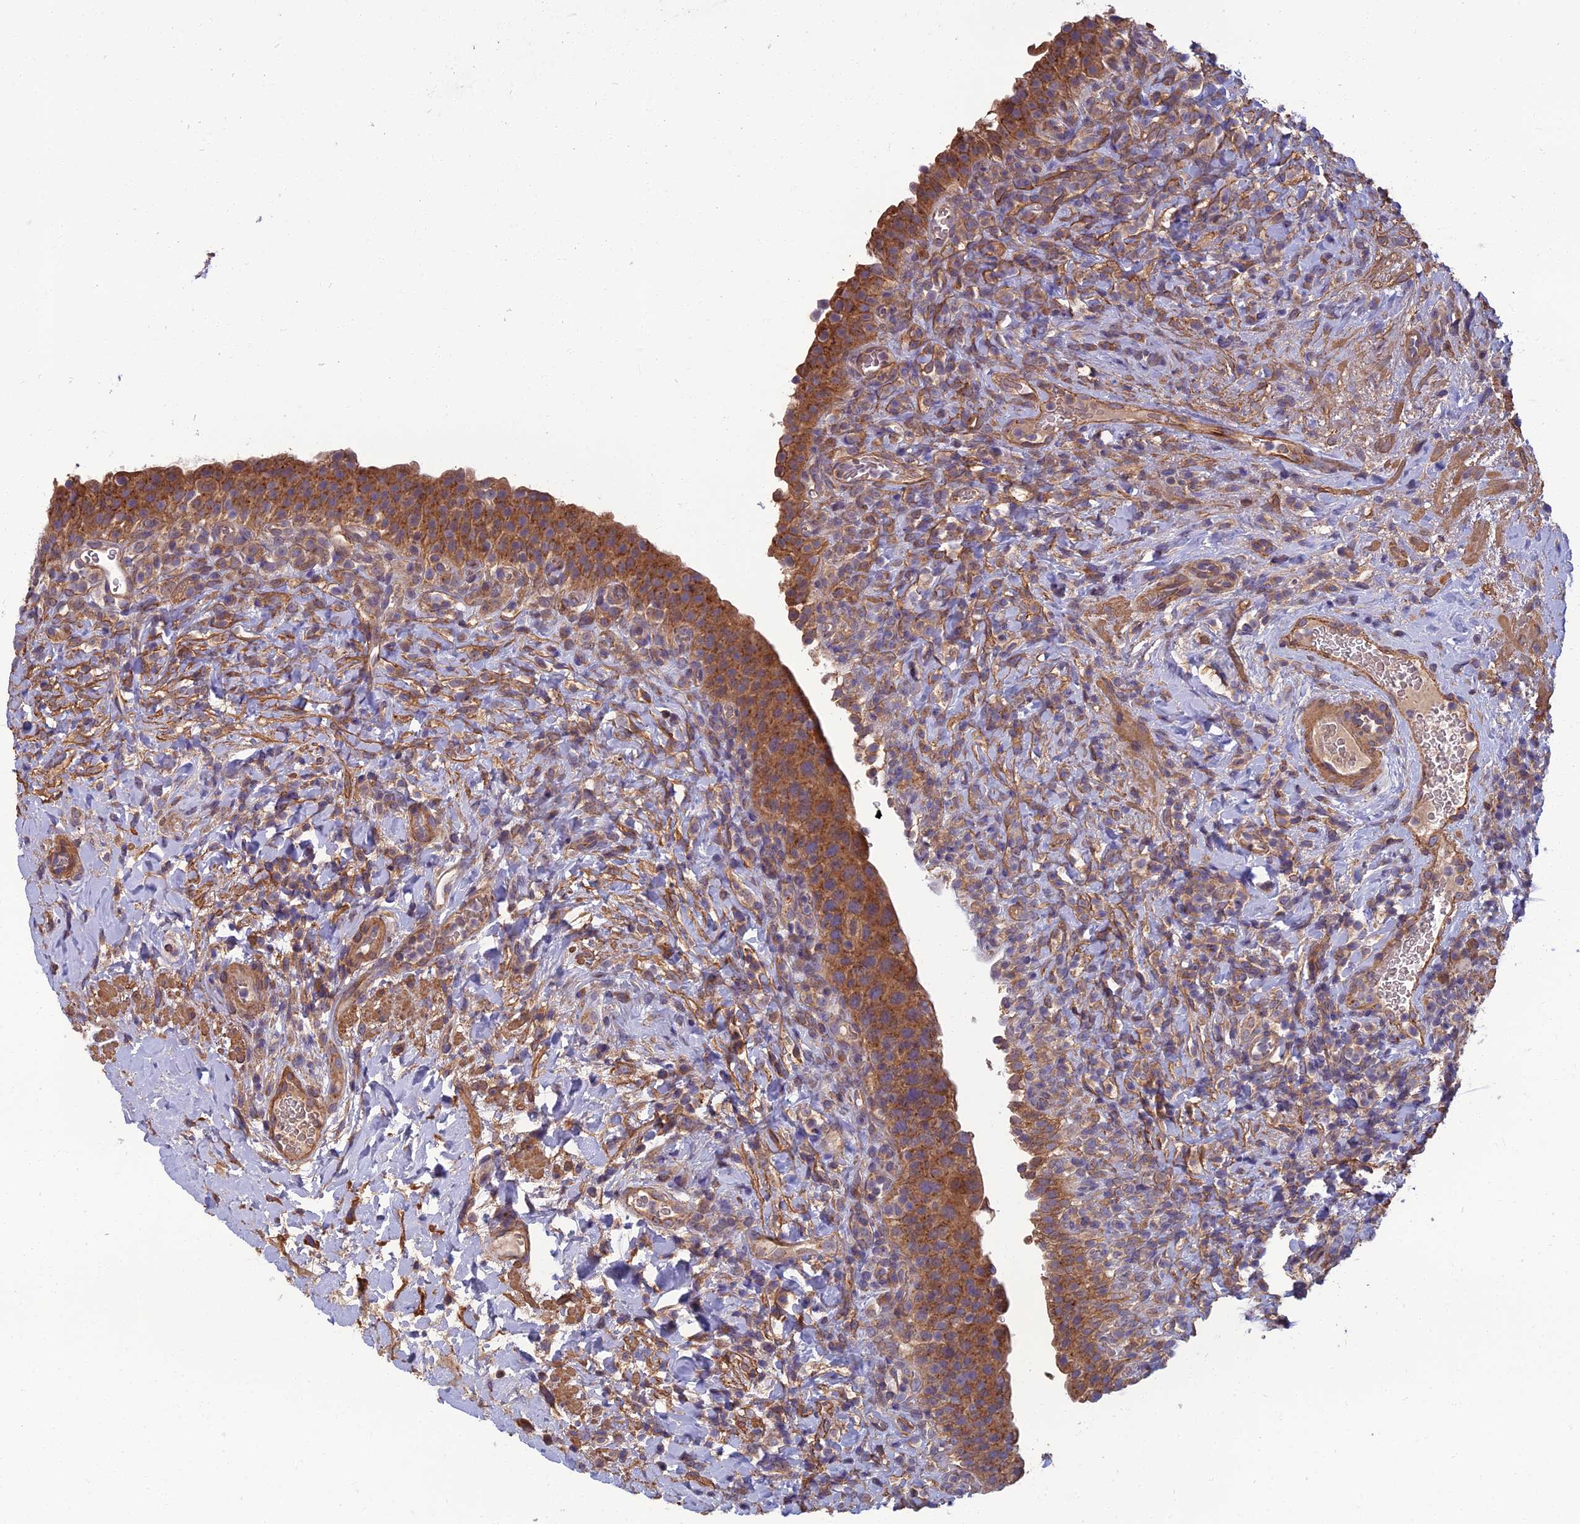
{"staining": {"intensity": "moderate", "quantity": ">75%", "location": "cytoplasmic/membranous"}, "tissue": "urinary bladder", "cell_type": "Urothelial cells", "image_type": "normal", "snomed": [{"axis": "morphology", "description": "Normal tissue, NOS"}, {"axis": "morphology", "description": "Inflammation, NOS"}, {"axis": "topography", "description": "Urinary bladder"}], "caption": "IHC of unremarkable urinary bladder exhibits medium levels of moderate cytoplasmic/membranous staining in about >75% of urothelial cells. The staining was performed using DAB to visualize the protein expression in brown, while the nuclei were stained in blue with hematoxylin (Magnification: 20x).", "gene": "WDR24", "patient": {"sex": "male", "age": 64}}